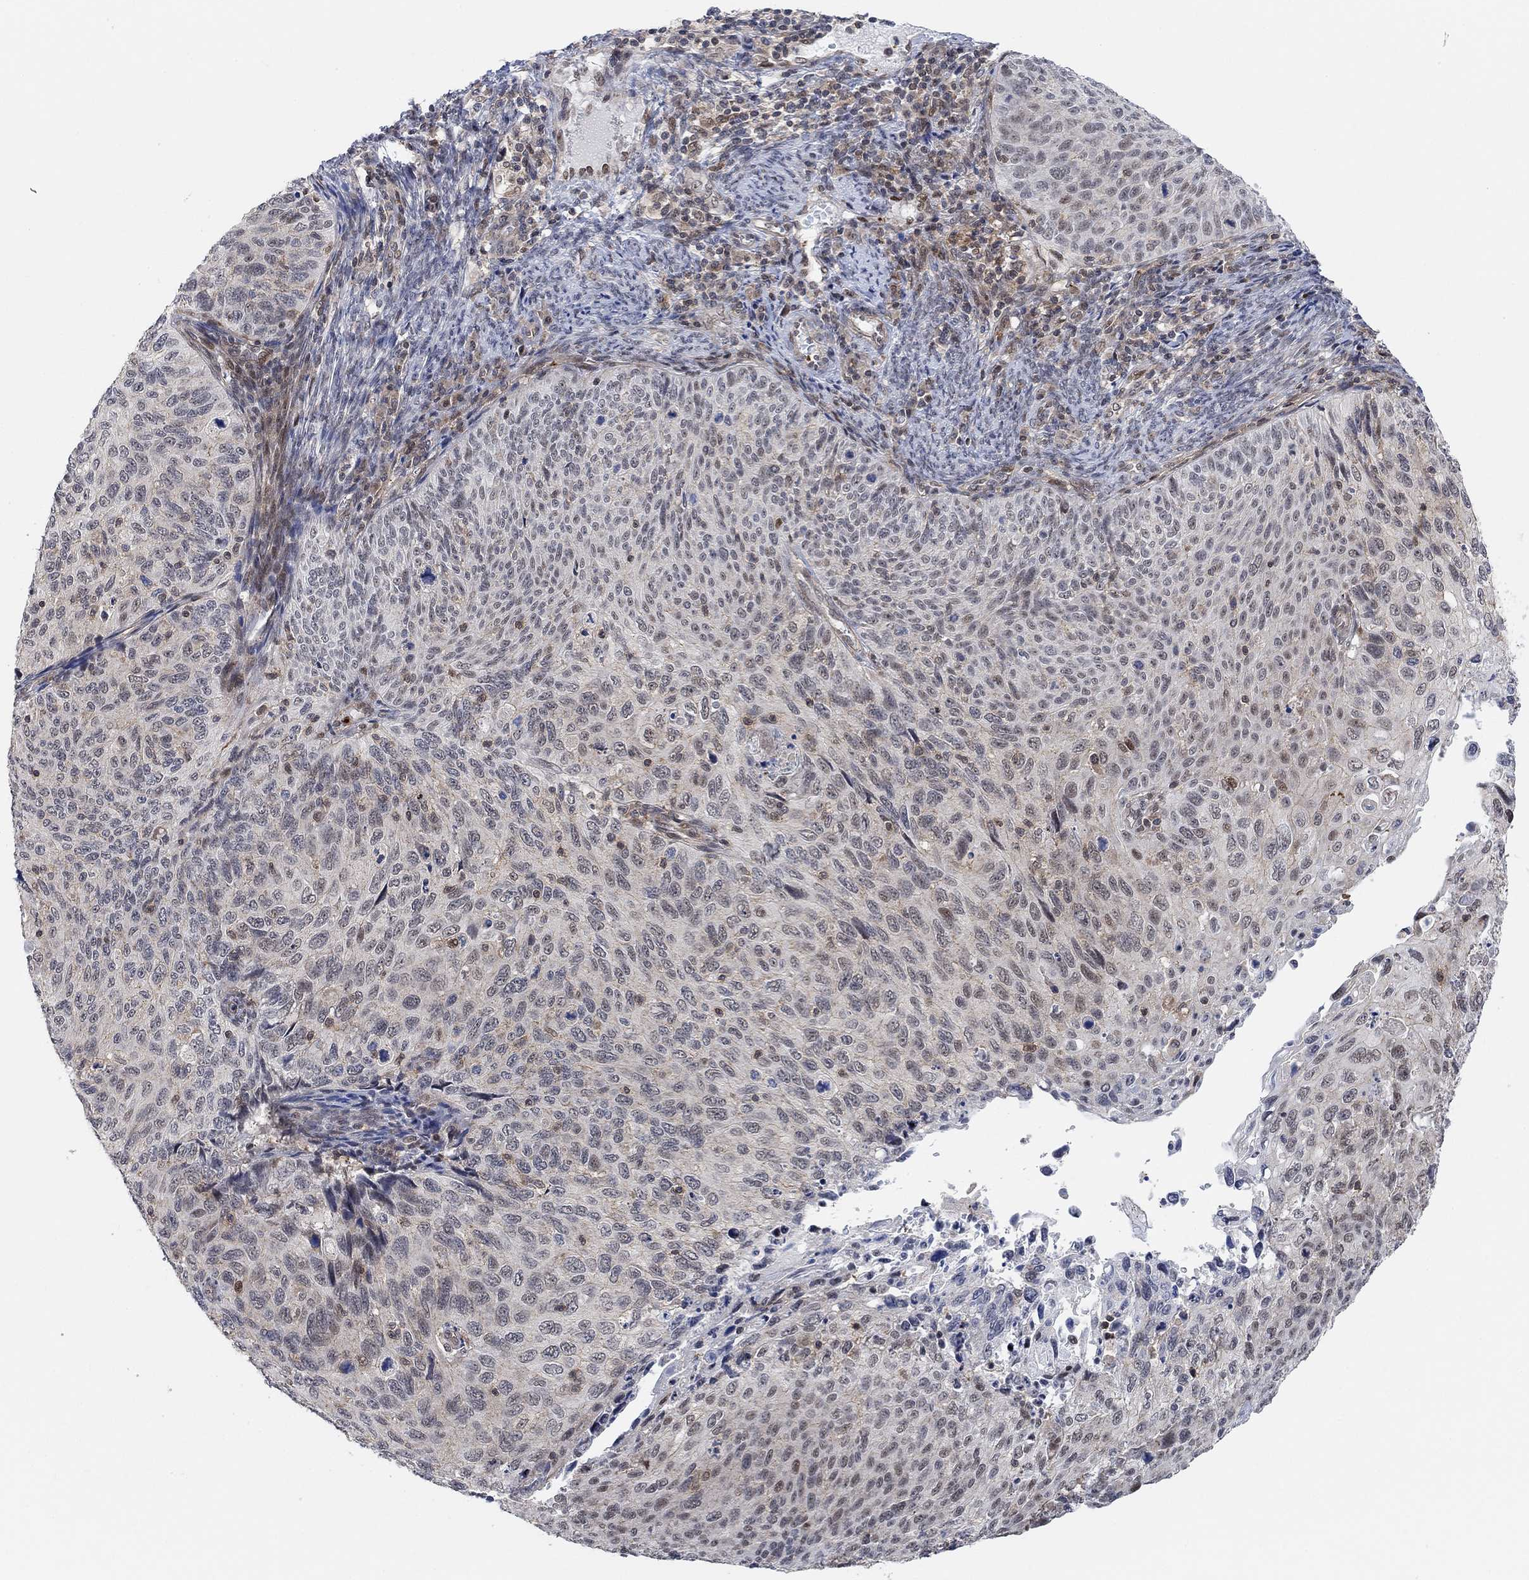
{"staining": {"intensity": "moderate", "quantity": "<25%", "location": "nuclear"}, "tissue": "cervical cancer", "cell_type": "Tumor cells", "image_type": "cancer", "snomed": [{"axis": "morphology", "description": "Squamous cell carcinoma, NOS"}, {"axis": "topography", "description": "Cervix"}], "caption": "Moderate nuclear staining for a protein is appreciated in about <25% of tumor cells of squamous cell carcinoma (cervical) using immunohistochemistry (IHC).", "gene": "PWWP2B", "patient": {"sex": "female", "age": 70}}